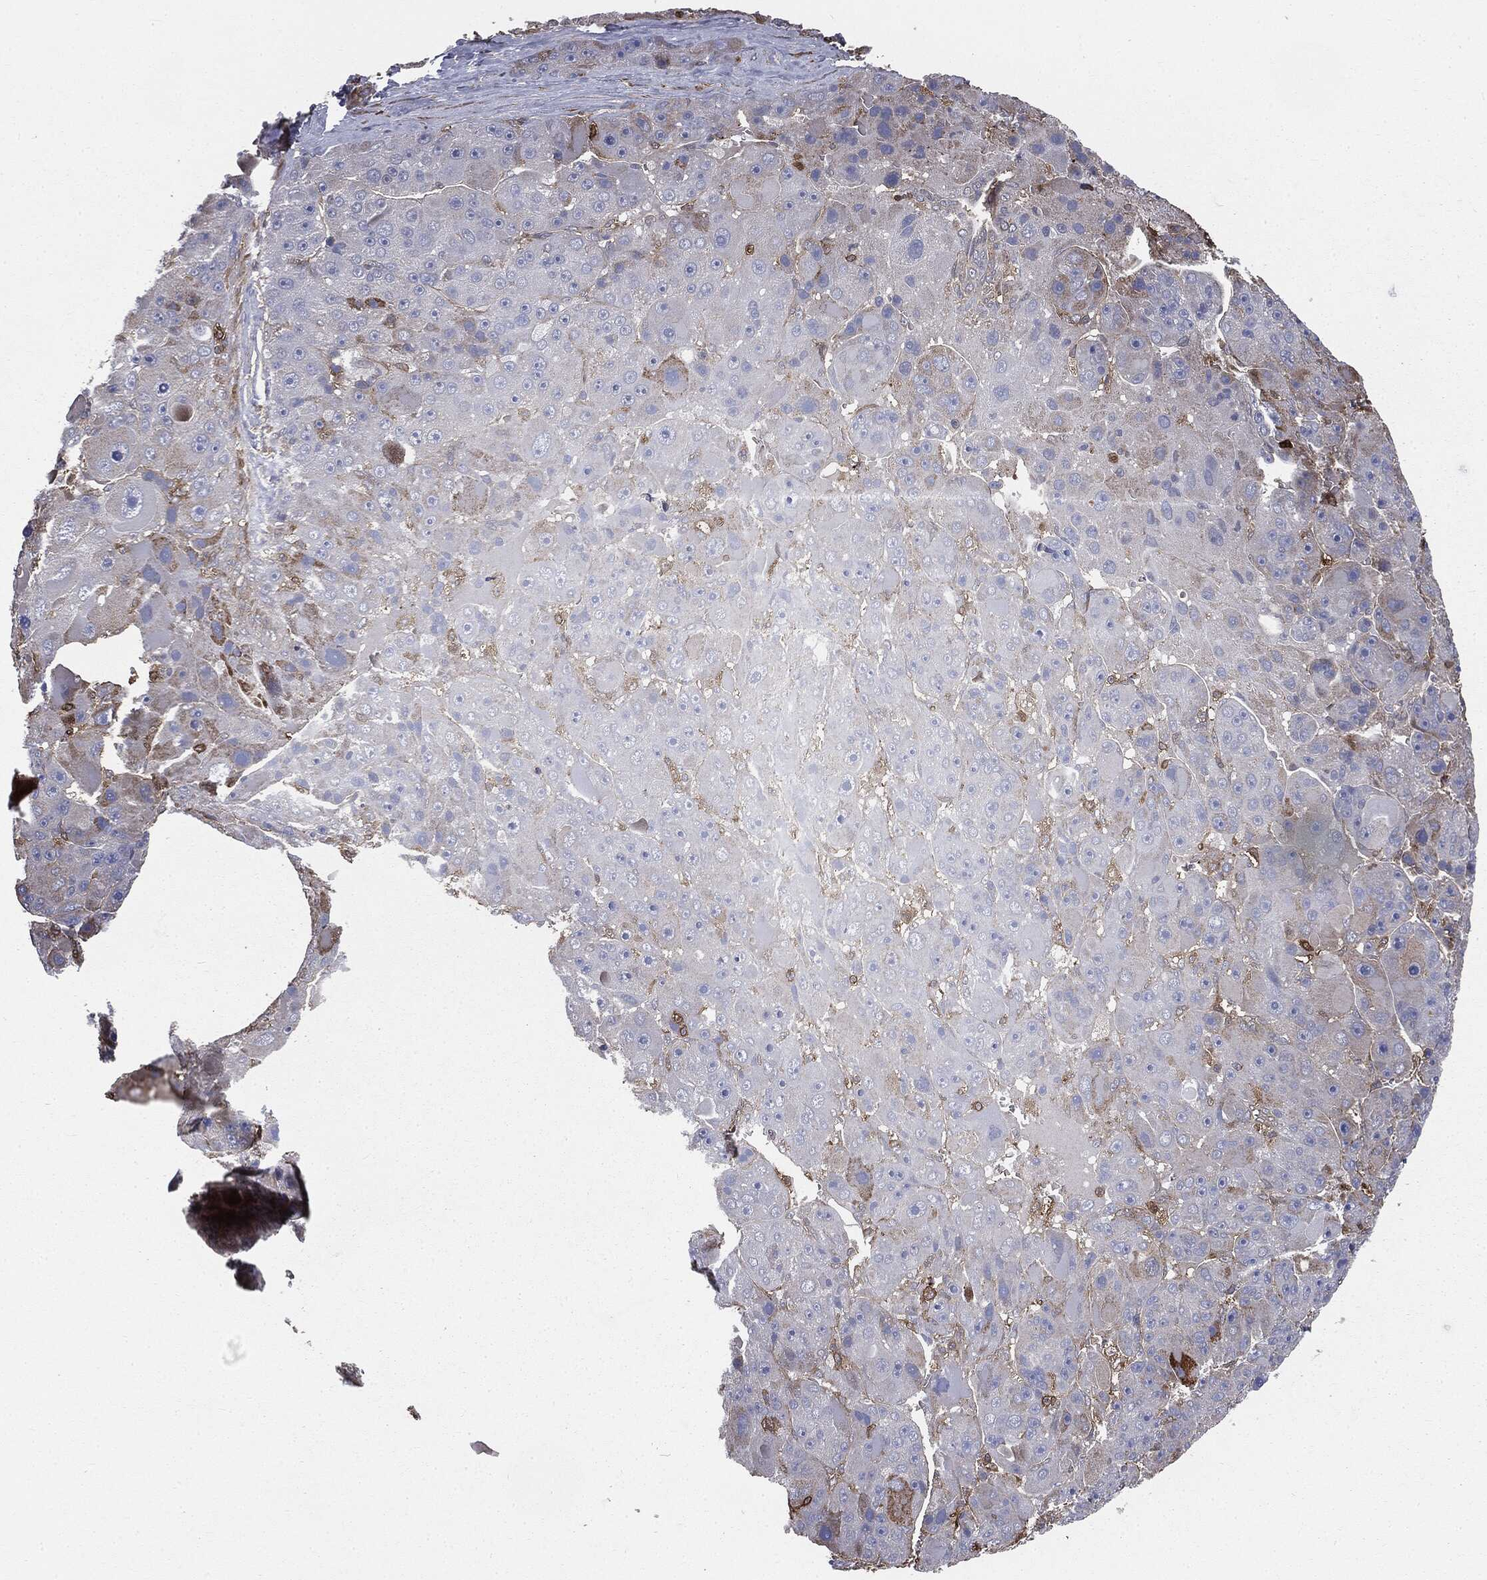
{"staining": {"intensity": "weak", "quantity": "<25%", "location": "cytoplasmic/membranous"}, "tissue": "liver cancer", "cell_type": "Tumor cells", "image_type": "cancer", "snomed": [{"axis": "morphology", "description": "Carcinoma, Hepatocellular, NOS"}, {"axis": "topography", "description": "Liver"}], "caption": "IHC micrograph of liver cancer (hepatocellular carcinoma) stained for a protein (brown), which reveals no staining in tumor cells.", "gene": "GNB5", "patient": {"sex": "male", "age": 76}}